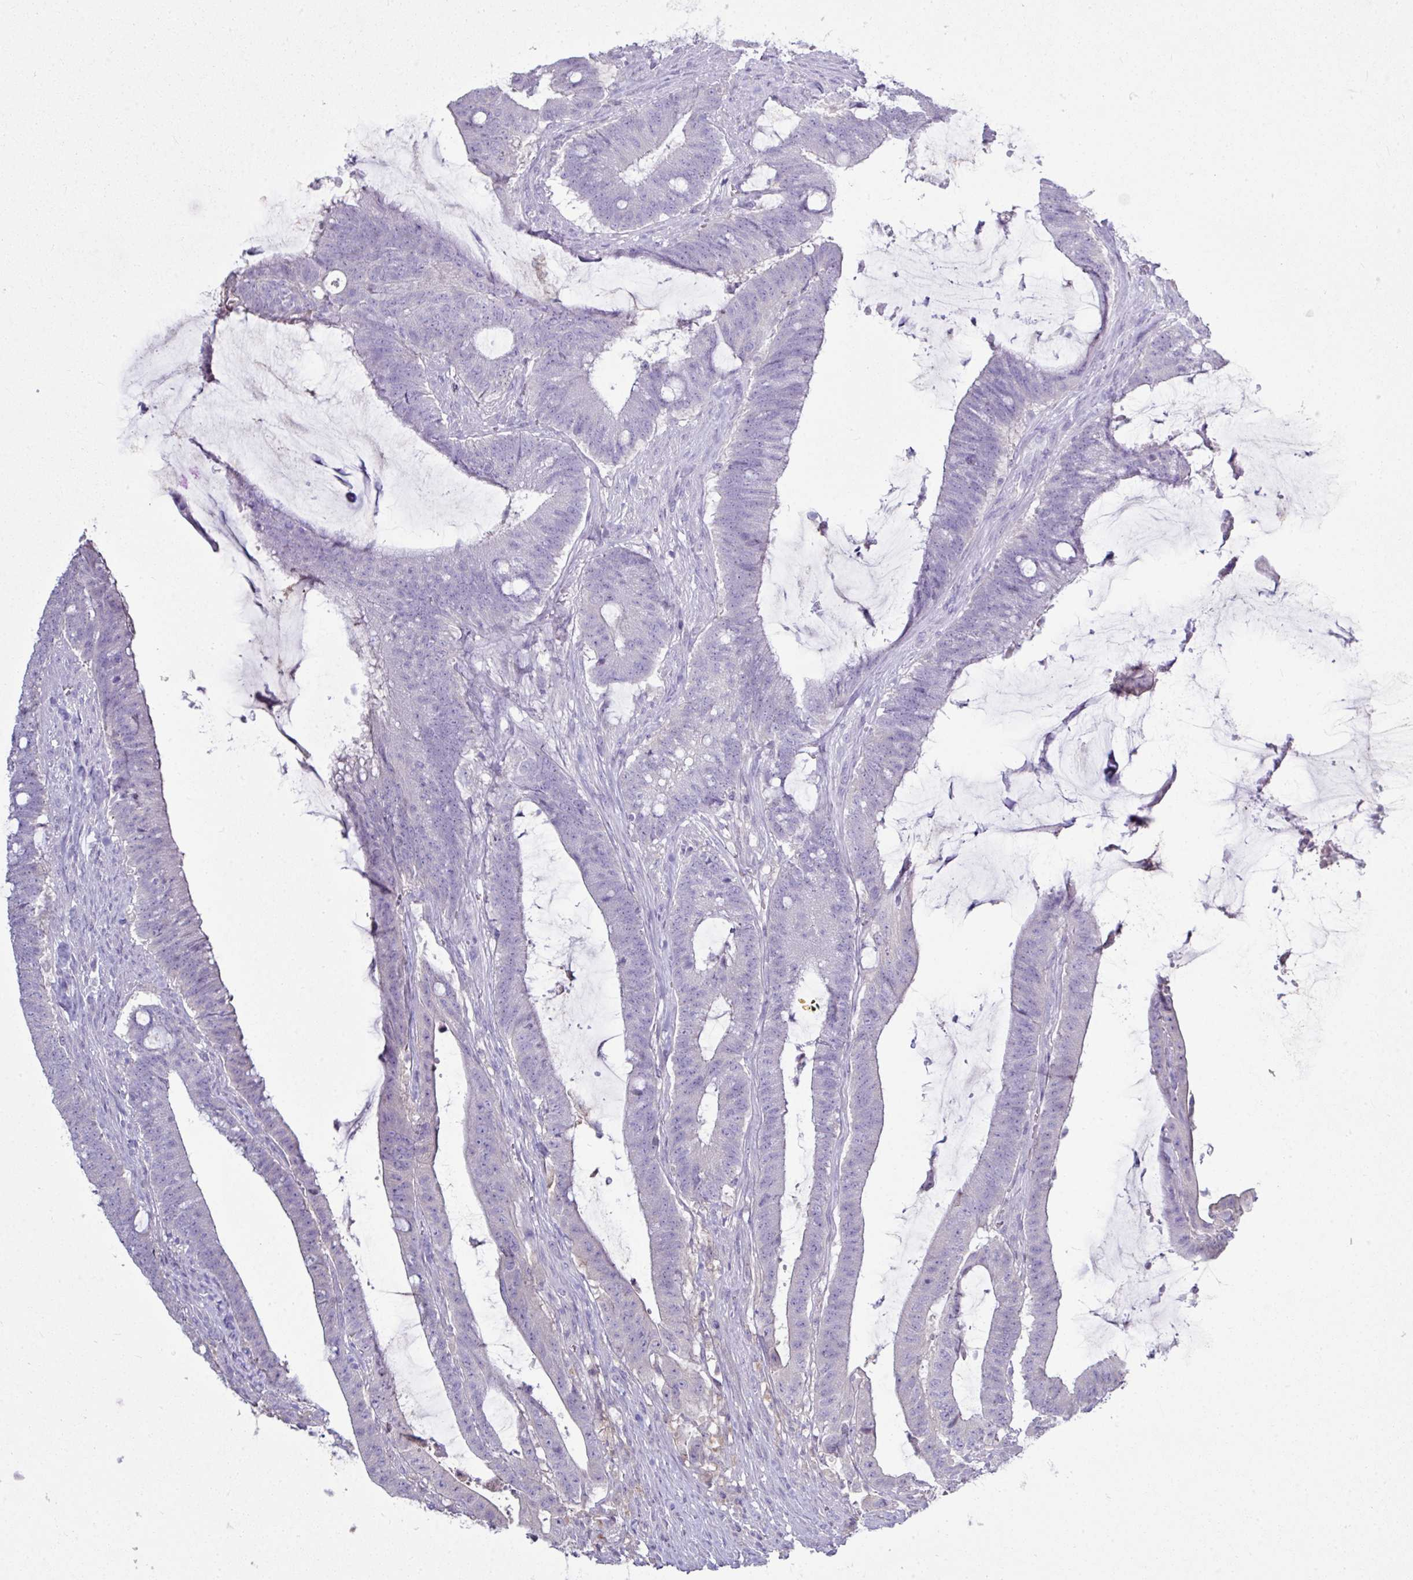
{"staining": {"intensity": "negative", "quantity": "none", "location": "none"}, "tissue": "colorectal cancer", "cell_type": "Tumor cells", "image_type": "cancer", "snomed": [{"axis": "morphology", "description": "Adenocarcinoma, NOS"}, {"axis": "topography", "description": "Colon"}], "caption": "There is no significant staining in tumor cells of colorectal cancer.", "gene": "STAT5A", "patient": {"sex": "female", "age": 43}}